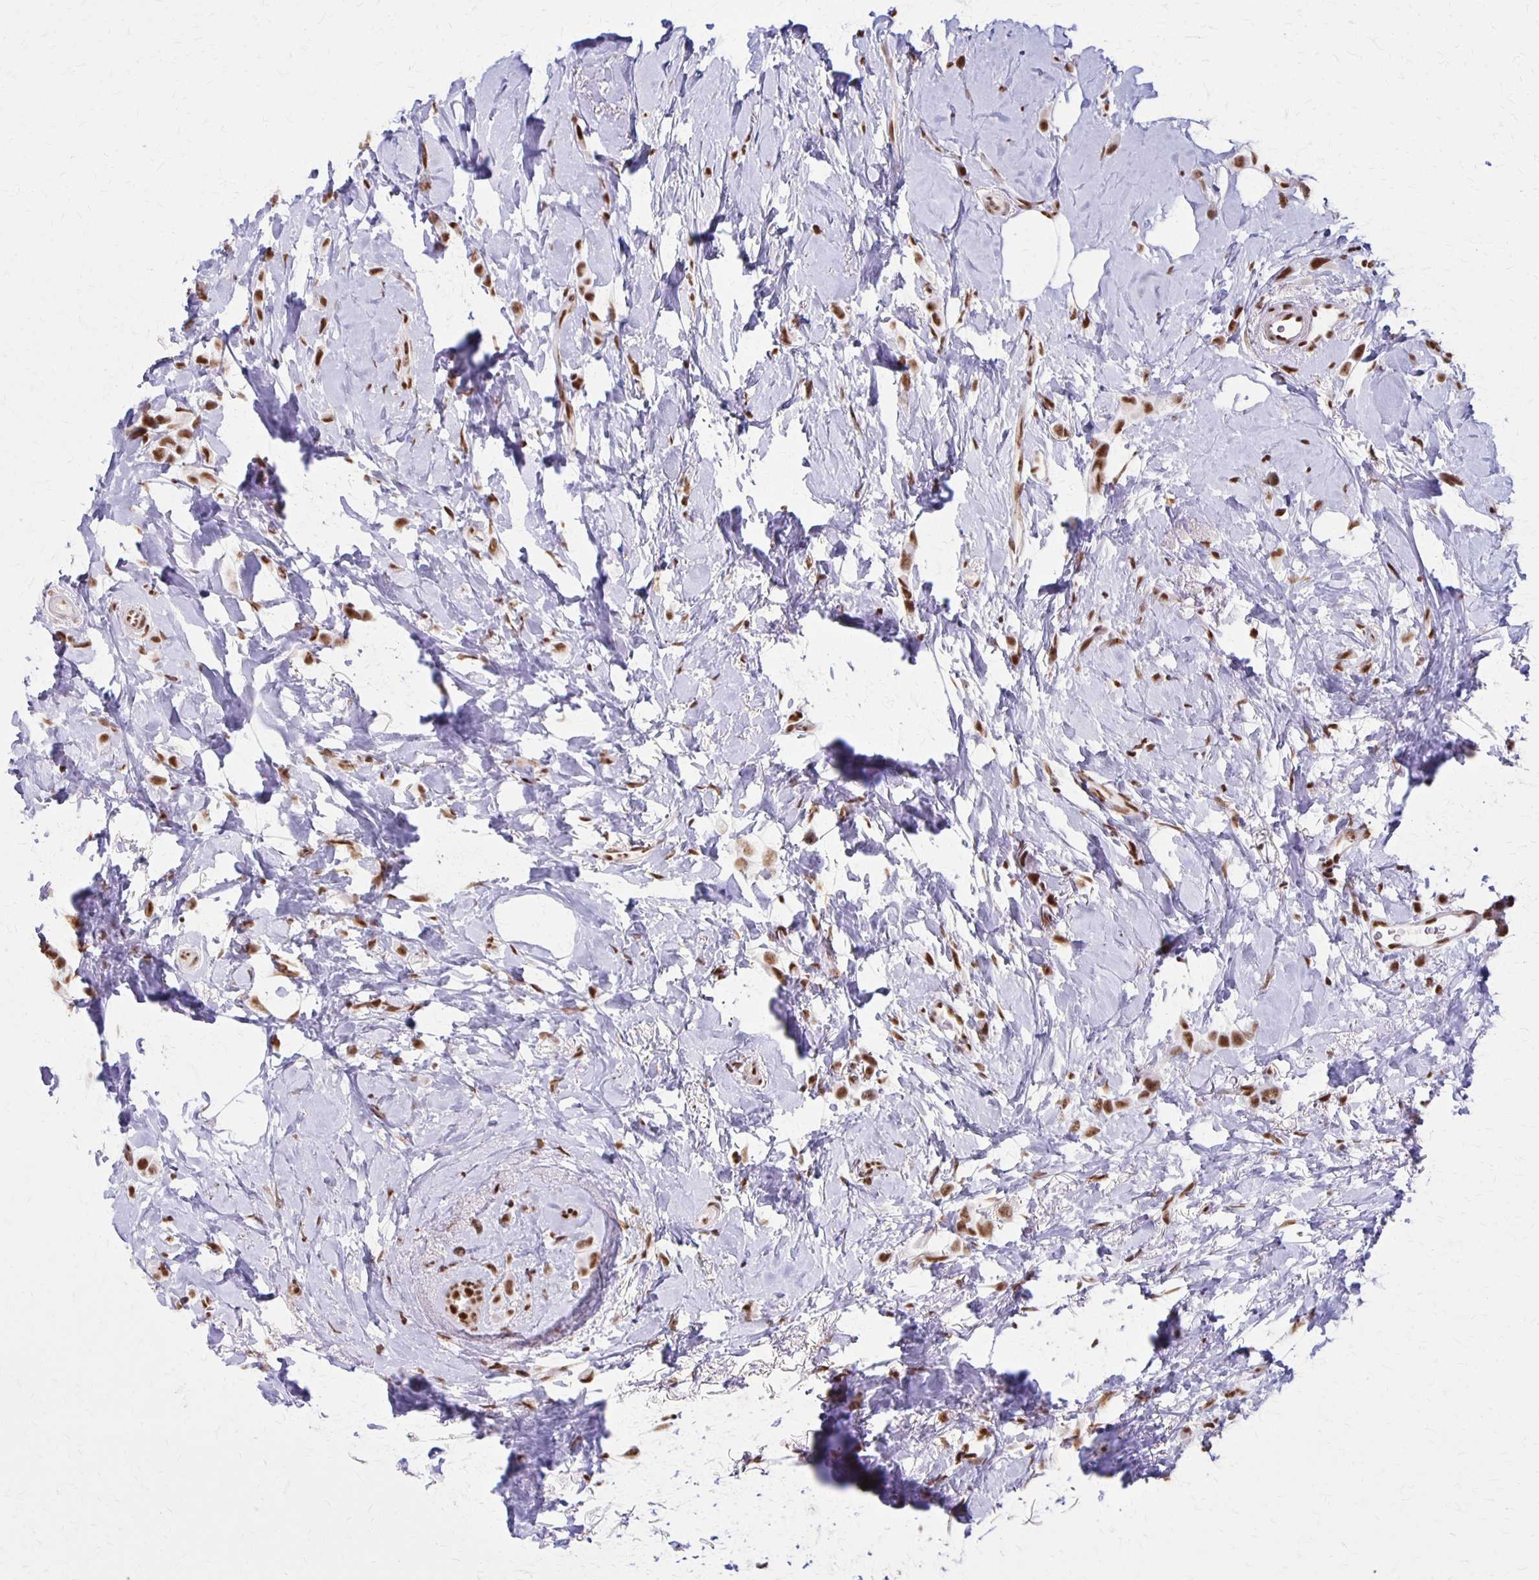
{"staining": {"intensity": "moderate", "quantity": ">75%", "location": "nuclear"}, "tissue": "breast cancer", "cell_type": "Tumor cells", "image_type": "cancer", "snomed": [{"axis": "morphology", "description": "Lobular carcinoma"}, {"axis": "topography", "description": "Breast"}], "caption": "A brown stain shows moderate nuclear staining of a protein in breast lobular carcinoma tumor cells. The staining was performed using DAB (3,3'-diaminobenzidine), with brown indicating positive protein expression. Nuclei are stained blue with hematoxylin.", "gene": "XRCC6", "patient": {"sex": "female", "age": 66}}